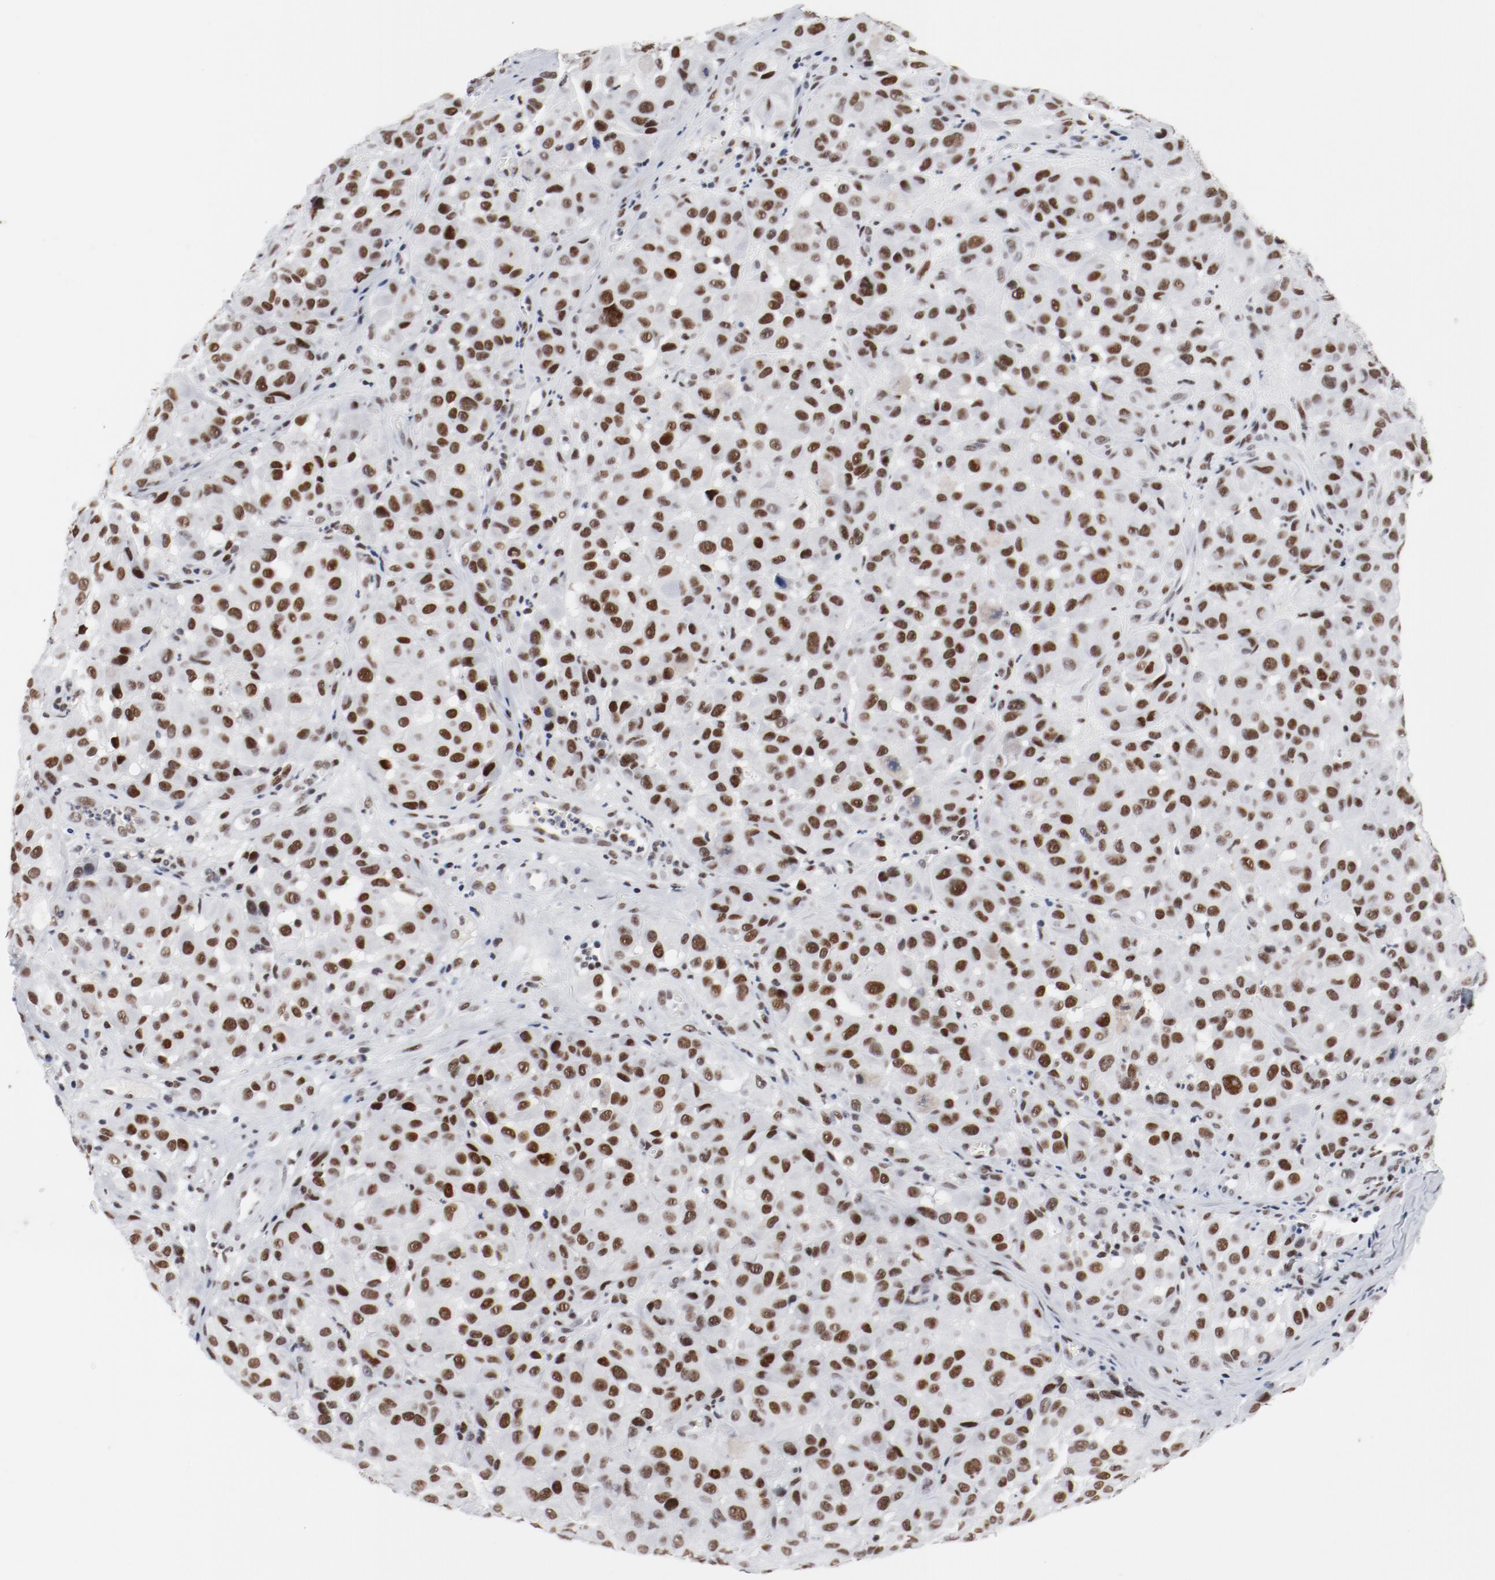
{"staining": {"intensity": "strong", "quantity": ">75%", "location": "nuclear"}, "tissue": "melanoma", "cell_type": "Tumor cells", "image_type": "cancer", "snomed": [{"axis": "morphology", "description": "Malignant melanoma, NOS"}, {"axis": "topography", "description": "Skin"}], "caption": "Immunohistochemical staining of human melanoma reveals high levels of strong nuclear expression in about >75% of tumor cells. The protein of interest is stained brown, and the nuclei are stained in blue (DAB IHC with brightfield microscopy, high magnification).", "gene": "ARNT", "patient": {"sex": "female", "age": 21}}